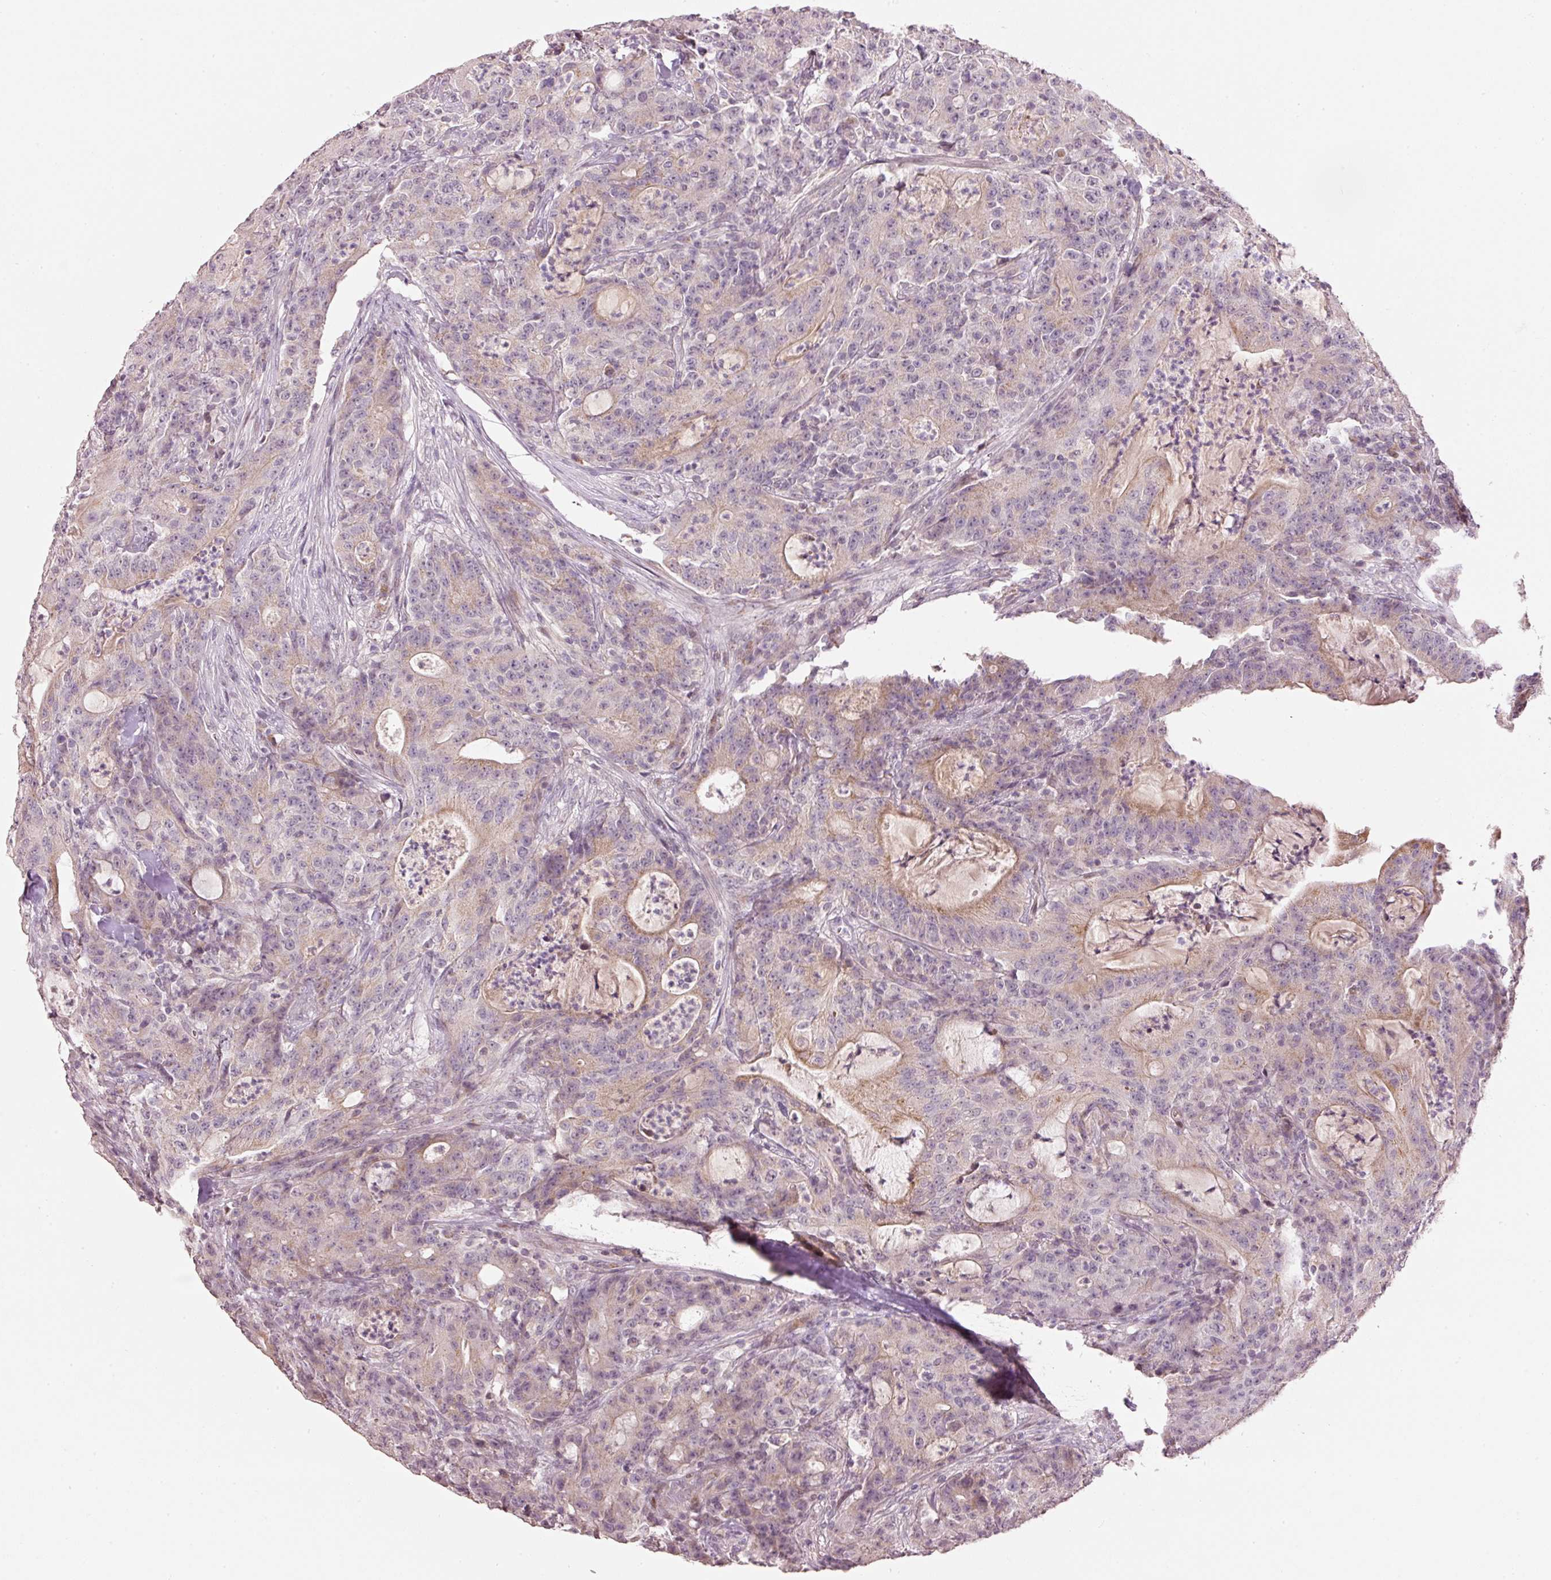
{"staining": {"intensity": "weak", "quantity": "25%-75%", "location": "cytoplasmic/membranous"}, "tissue": "colorectal cancer", "cell_type": "Tumor cells", "image_type": "cancer", "snomed": [{"axis": "morphology", "description": "Adenocarcinoma, NOS"}, {"axis": "topography", "description": "Colon"}], "caption": "Tumor cells demonstrate low levels of weak cytoplasmic/membranous expression in approximately 25%-75% of cells in colorectal adenocarcinoma.", "gene": "TOB2", "patient": {"sex": "male", "age": 83}}